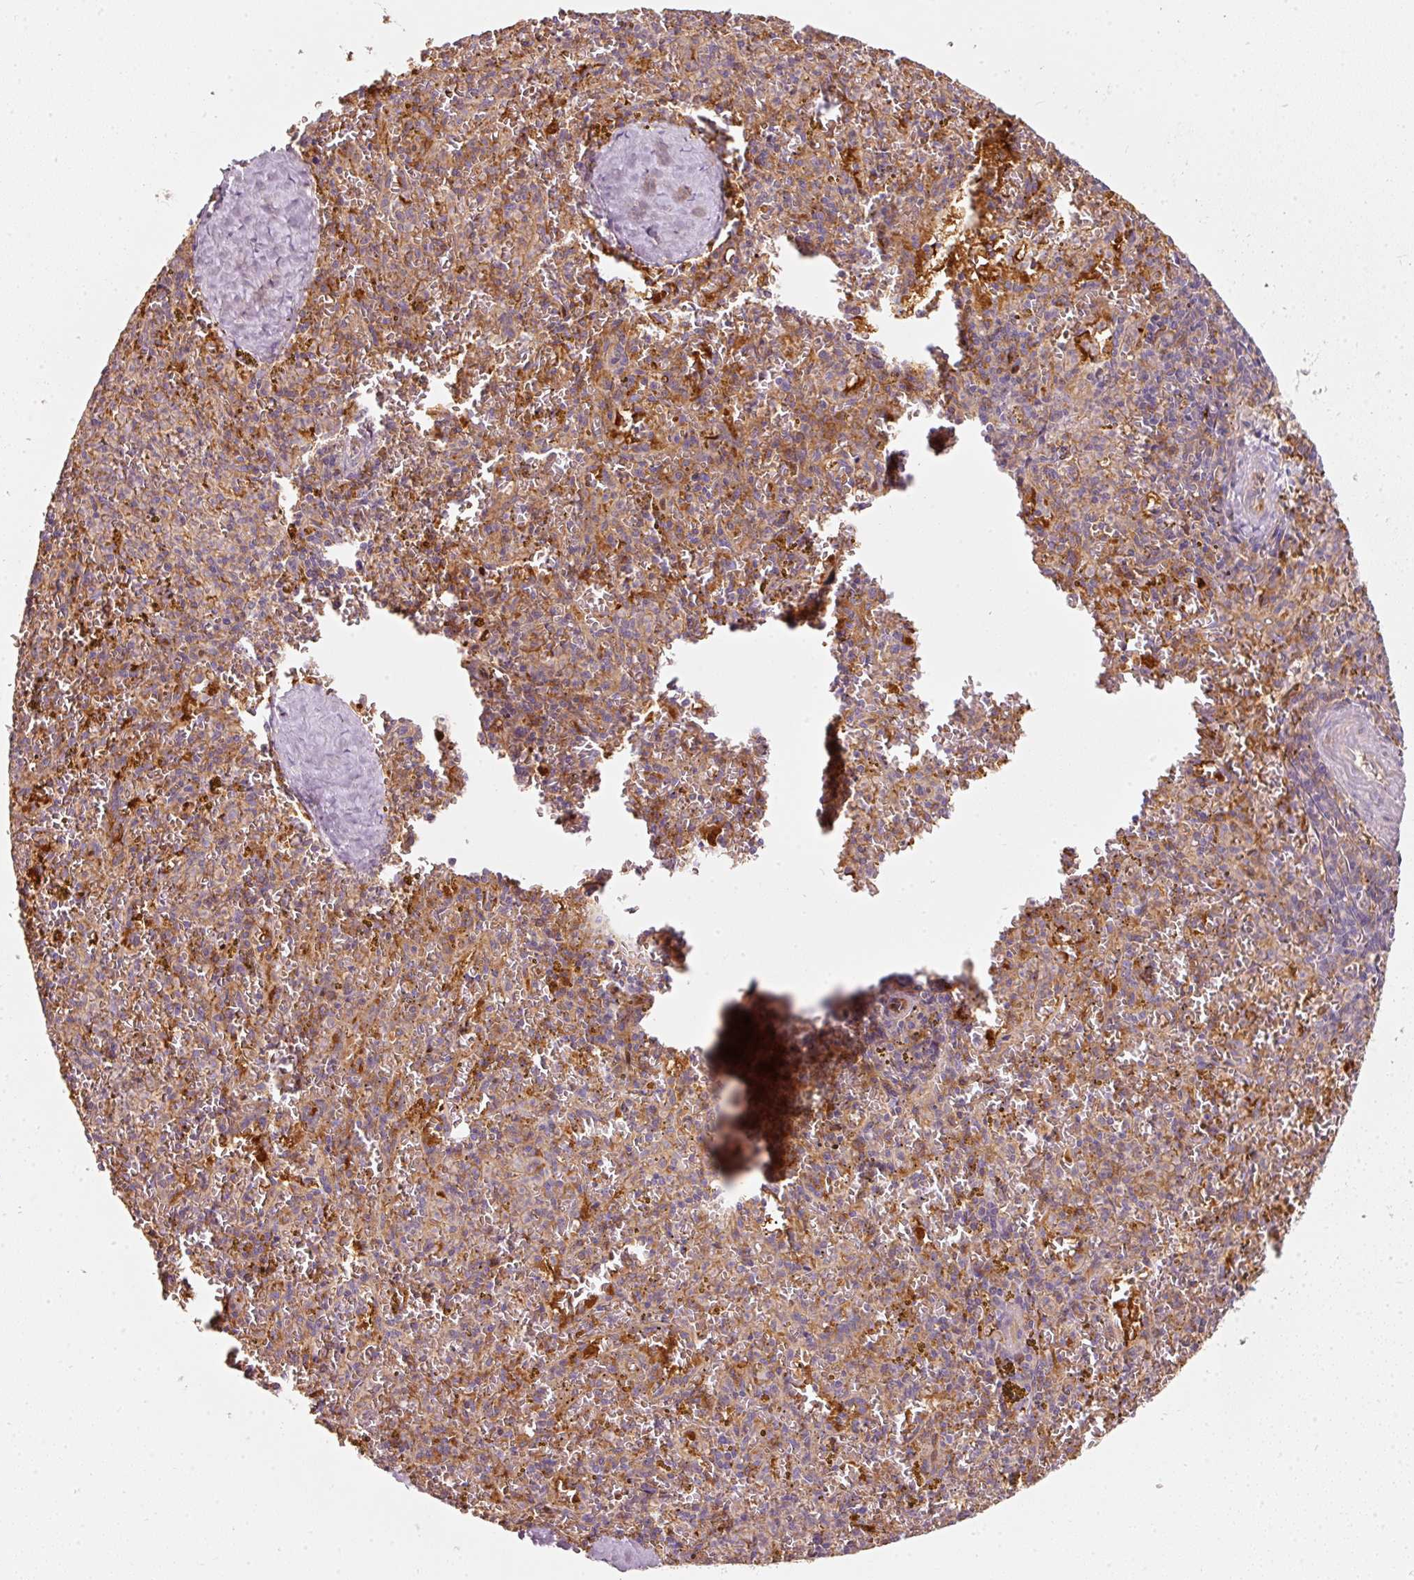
{"staining": {"intensity": "moderate", "quantity": "<25%", "location": "cytoplasmic/membranous"}, "tissue": "spleen", "cell_type": "Cells in red pulp", "image_type": "normal", "snomed": [{"axis": "morphology", "description": "Normal tissue, NOS"}, {"axis": "topography", "description": "Spleen"}], "caption": "Normal spleen shows moderate cytoplasmic/membranous expression in approximately <25% of cells in red pulp The staining was performed using DAB to visualize the protein expression in brown, while the nuclei were stained in blue with hematoxylin (Magnification: 20x)..", "gene": "IQGAP2", "patient": {"sex": "male", "age": 57}}